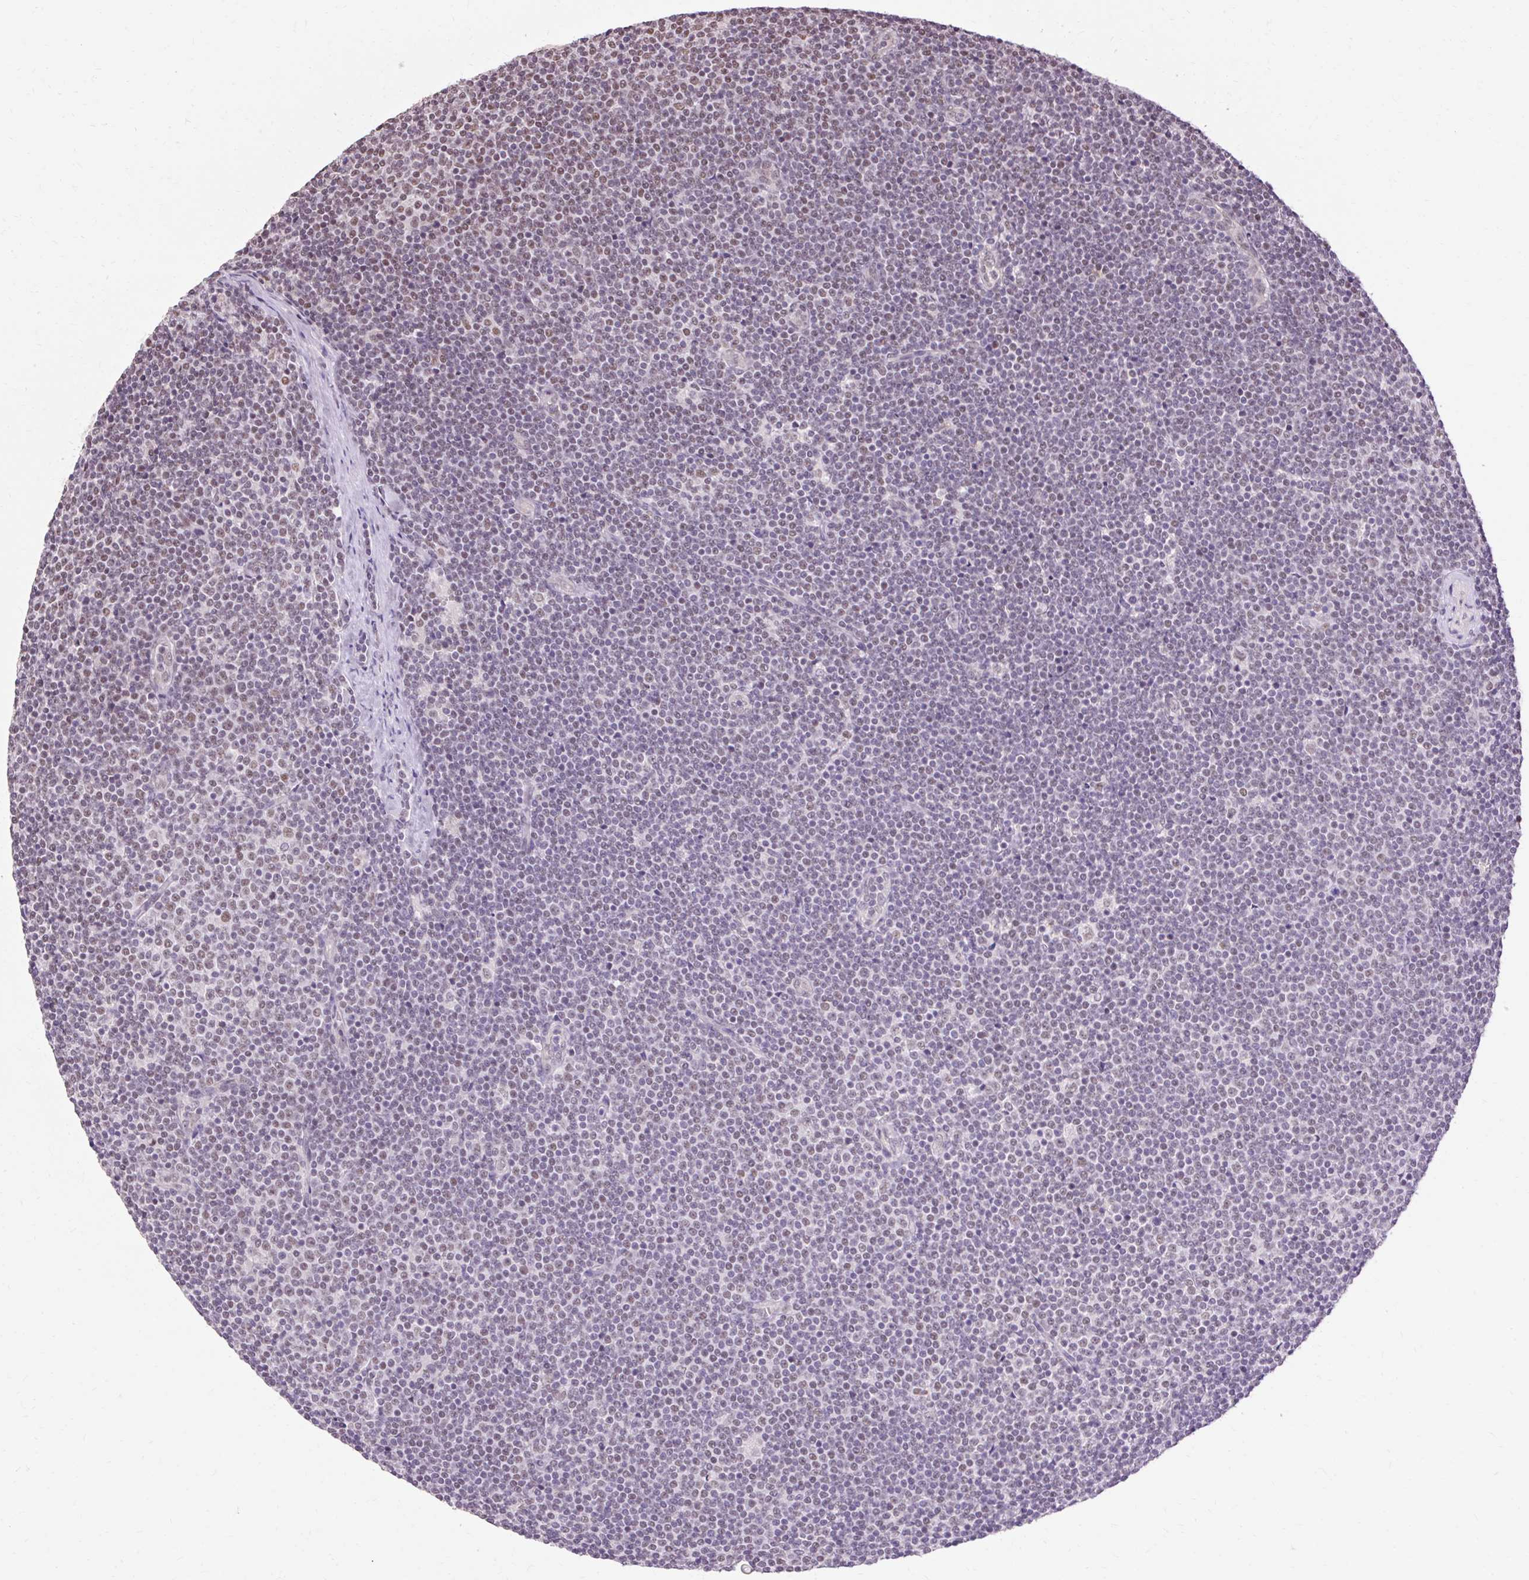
{"staining": {"intensity": "weak", "quantity": "<25%", "location": "nuclear"}, "tissue": "lymphoma", "cell_type": "Tumor cells", "image_type": "cancer", "snomed": [{"axis": "morphology", "description": "Malignant lymphoma, non-Hodgkin's type, Low grade"}, {"axis": "topography", "description": "Lymph node"}], "caption": "Tumor cells show no significant positivity in lymphoma.", "gene": "NPIPB12", "patient": {"sex": "male", "age": 48}}